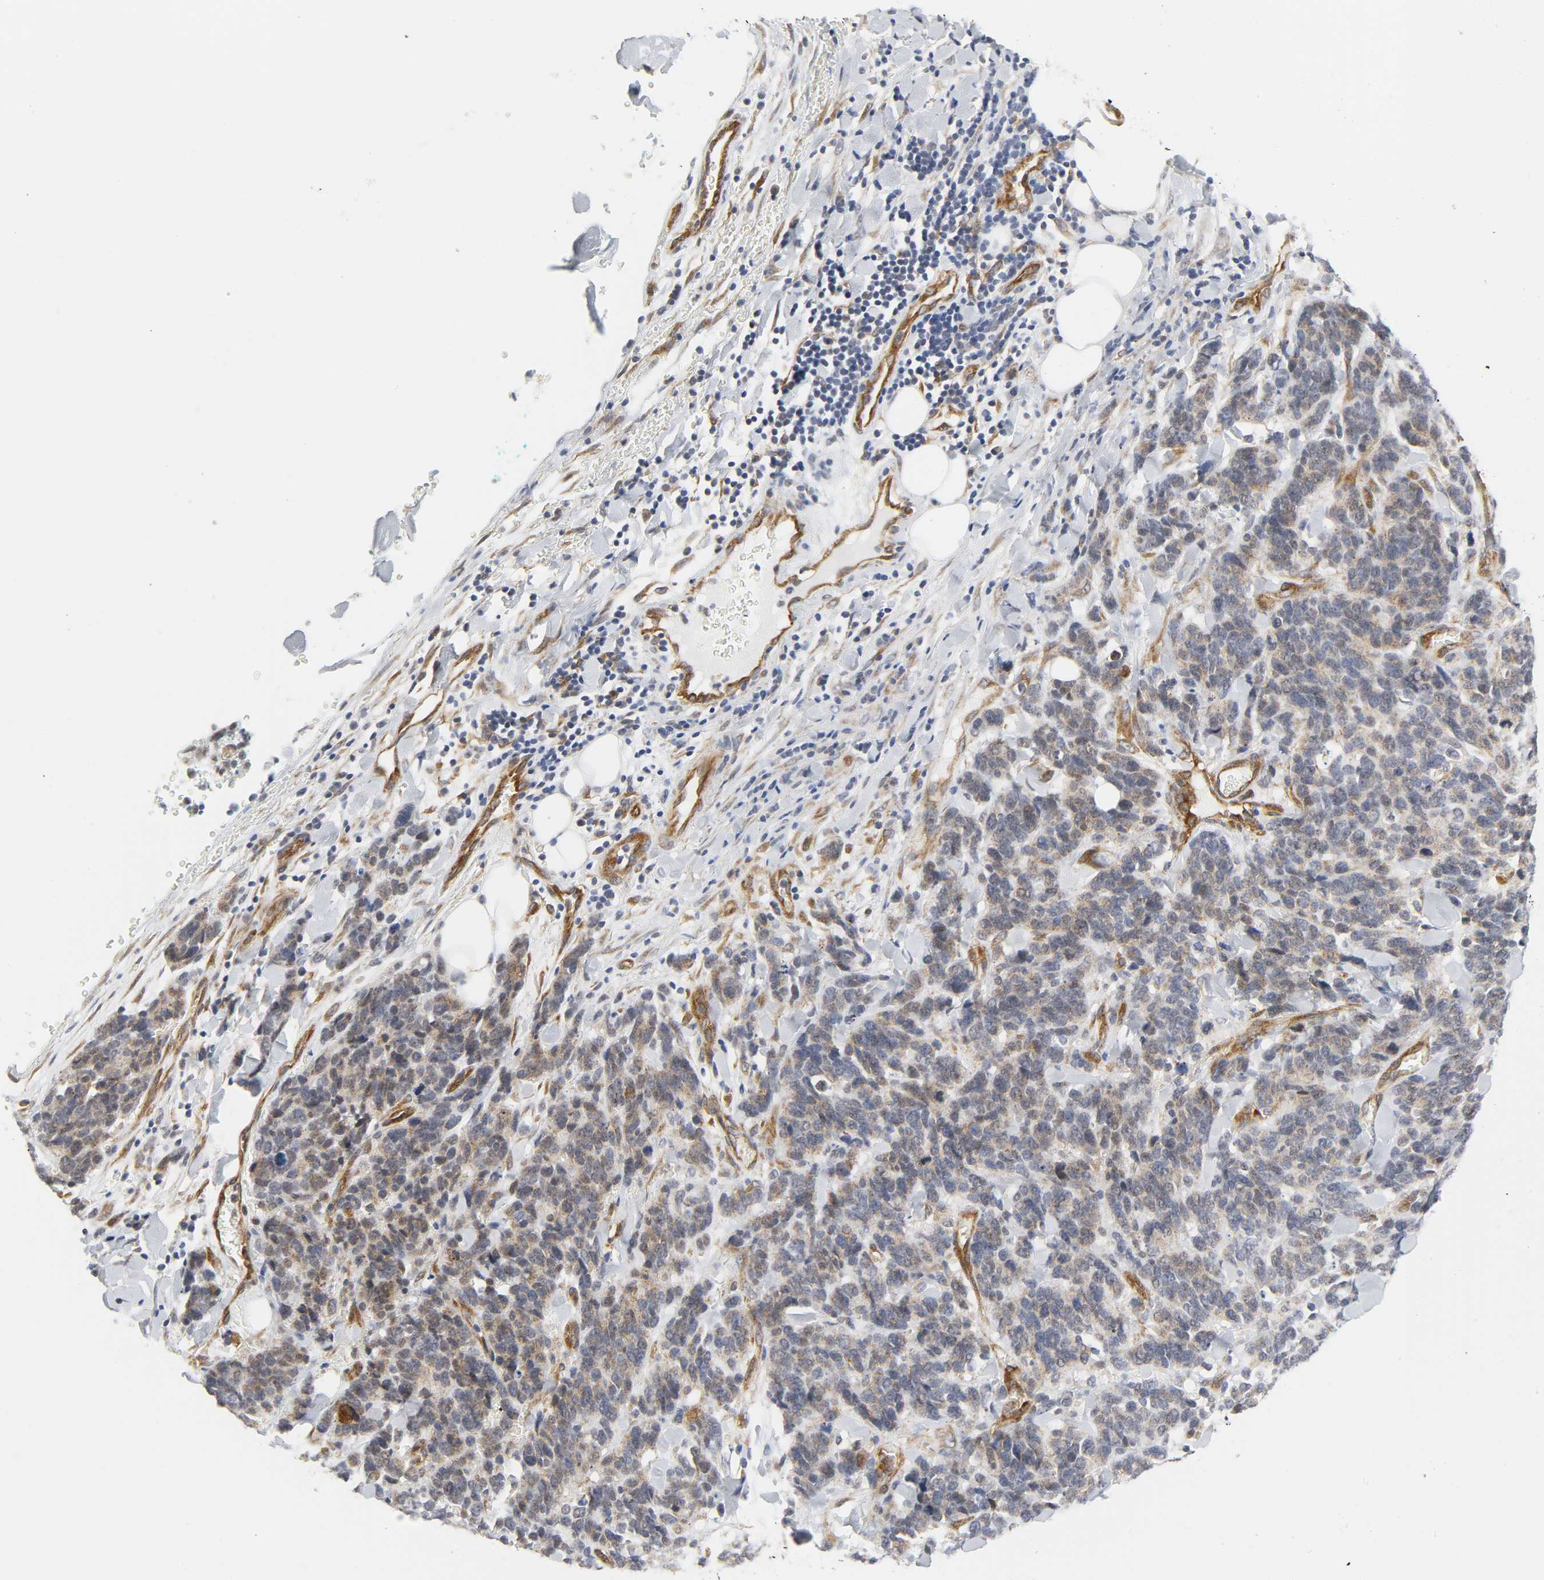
{"staining": {"intensity": "weak", "quantity": "25%-75%", "location": "cytoplasmic/membranous"}, "tissue": "lung cancer", "cell_type": "Tumor cells", "image_type": "cancer", "snomed": [{"axis": "morphology", "description": "Neoplasm, malignant, NOS"}, {"axis": "topography", "description": "Lung"}], "caption": "IHC of lung cancer (neoplasm (malignant)) demonstrates low levels of weak cytoplasmic/membranous positivity in about 25%-75% of tumor cells.", "gene": "DOCK1", "patient": {"sex": "female", "age": 58}}